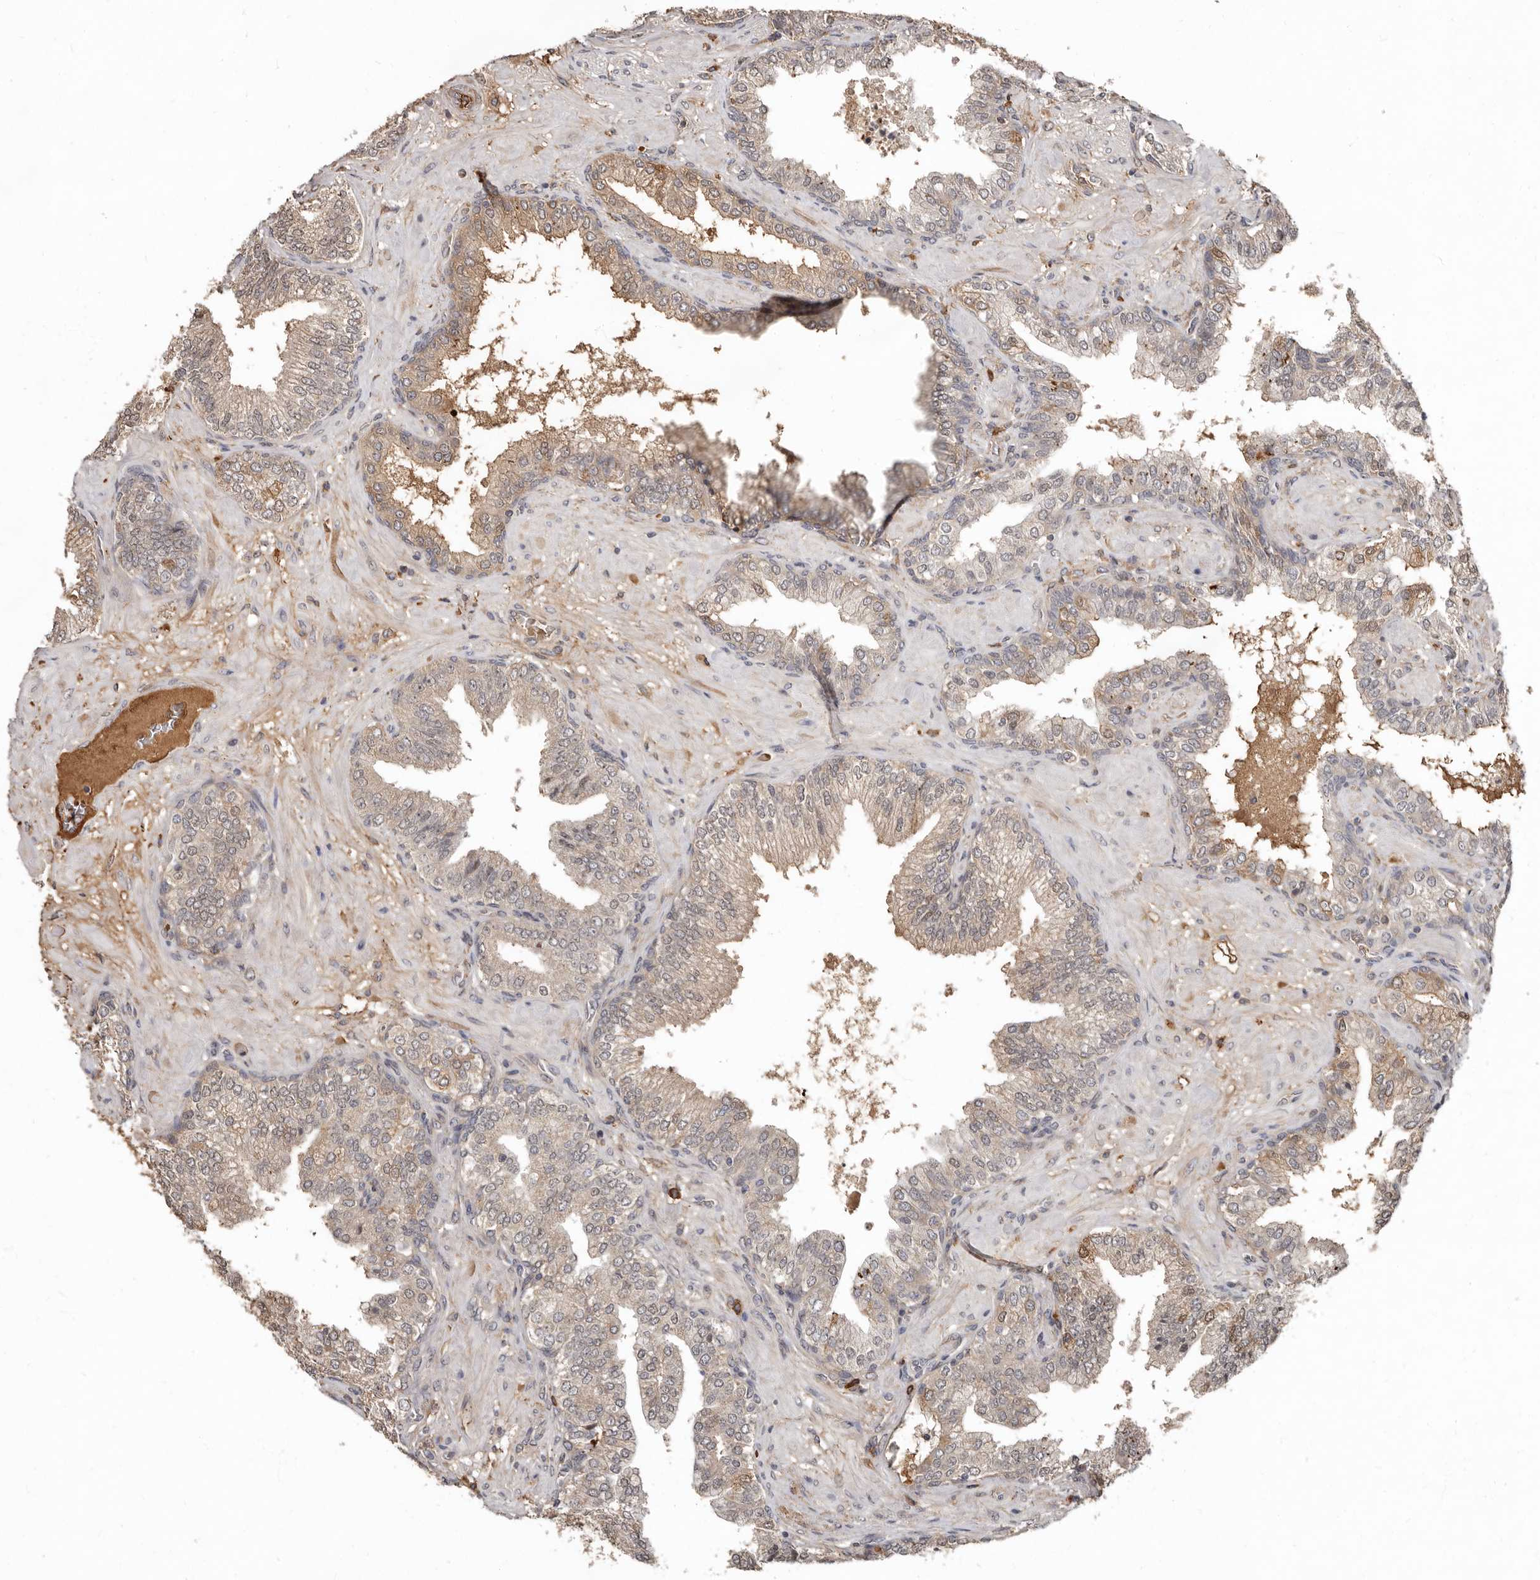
{"staining": {"intensity": "weak", "quantity": ">75%", "location": "cytoplasmic/membranous,nuclear"}, "tissue": "prostate cancer", "cell_type": "Tumor cells", "image_type": "cancer", "snomed": [{"axis": "morphology", "description": "Adenocarcinoma, High grade"}, {"axis": "topography", "description": "Prostate"}], "caption": "A high-resolution image shows immunohistochemistry staining of high-grade adenocarcinoma (prostate), which shows weak cytoplasmic/membranous and nuclear expression in about >75% of tumor cells. (DAB (3,3'-diaminobenzidine) IHC with brightfield microscopy, high magnification).", "gene": "LRGUK", "patient": {"sex": "male", "age": 59}}